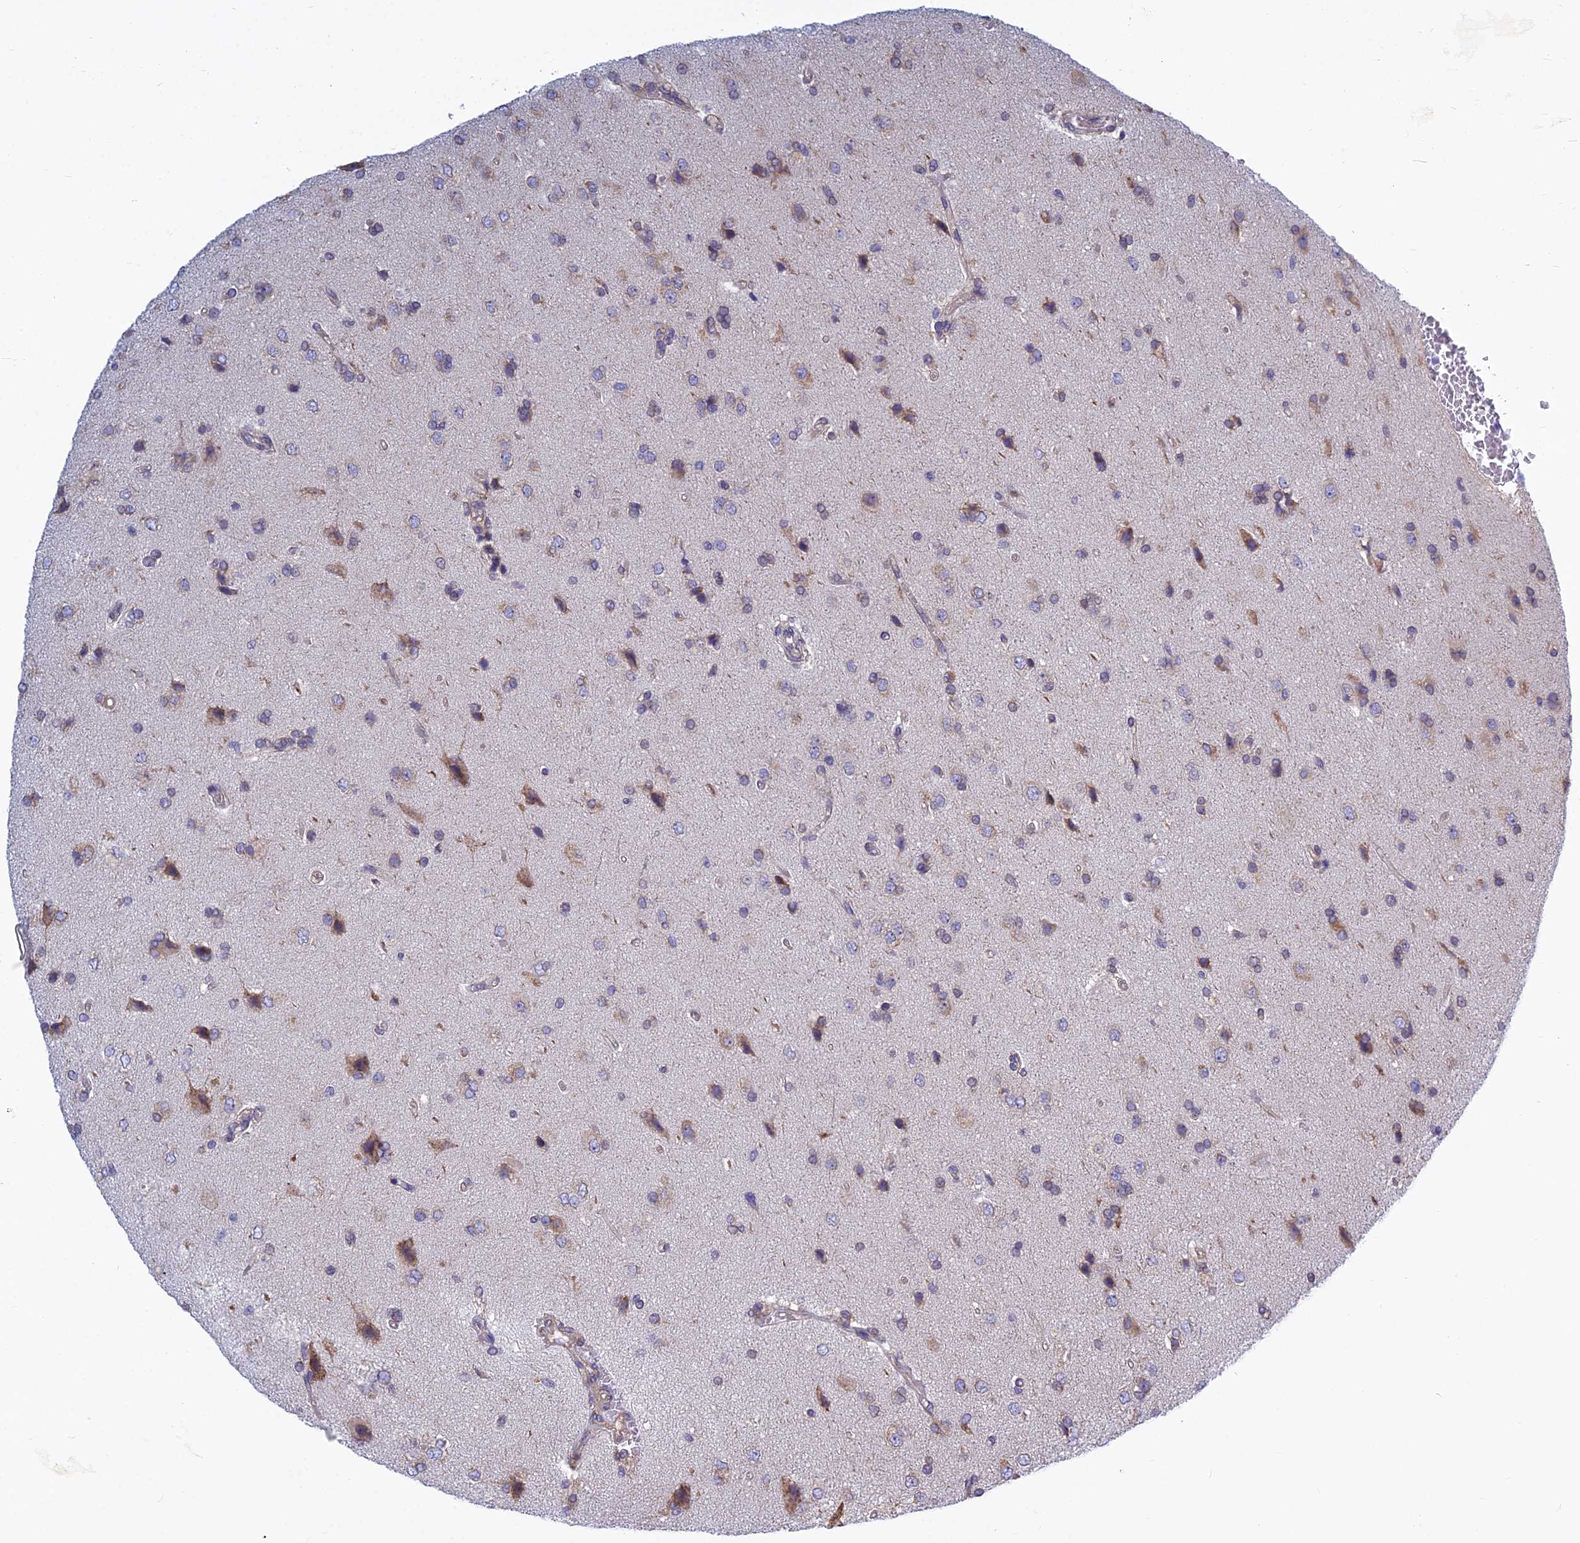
{"staining": {"intensity": "weak", "quantity": "<25%", "location": "cytoplasmic/membranous"}, "tissue": "glioma", "cell_type": "Tumor cells", "image_type": "cancer", "snomed": [{"axis": "morphology", "description": "Glioma, malignant, High grade"}, {"axis": "topography", "description": "Brain"}], "caption": "DAB immunohistochemical staining of human malignant glioma (high-grade) shows no significant positivity in tumor cells.", "gene": "KIAA1143", "patient": {"sex": "male", "age": 56}}